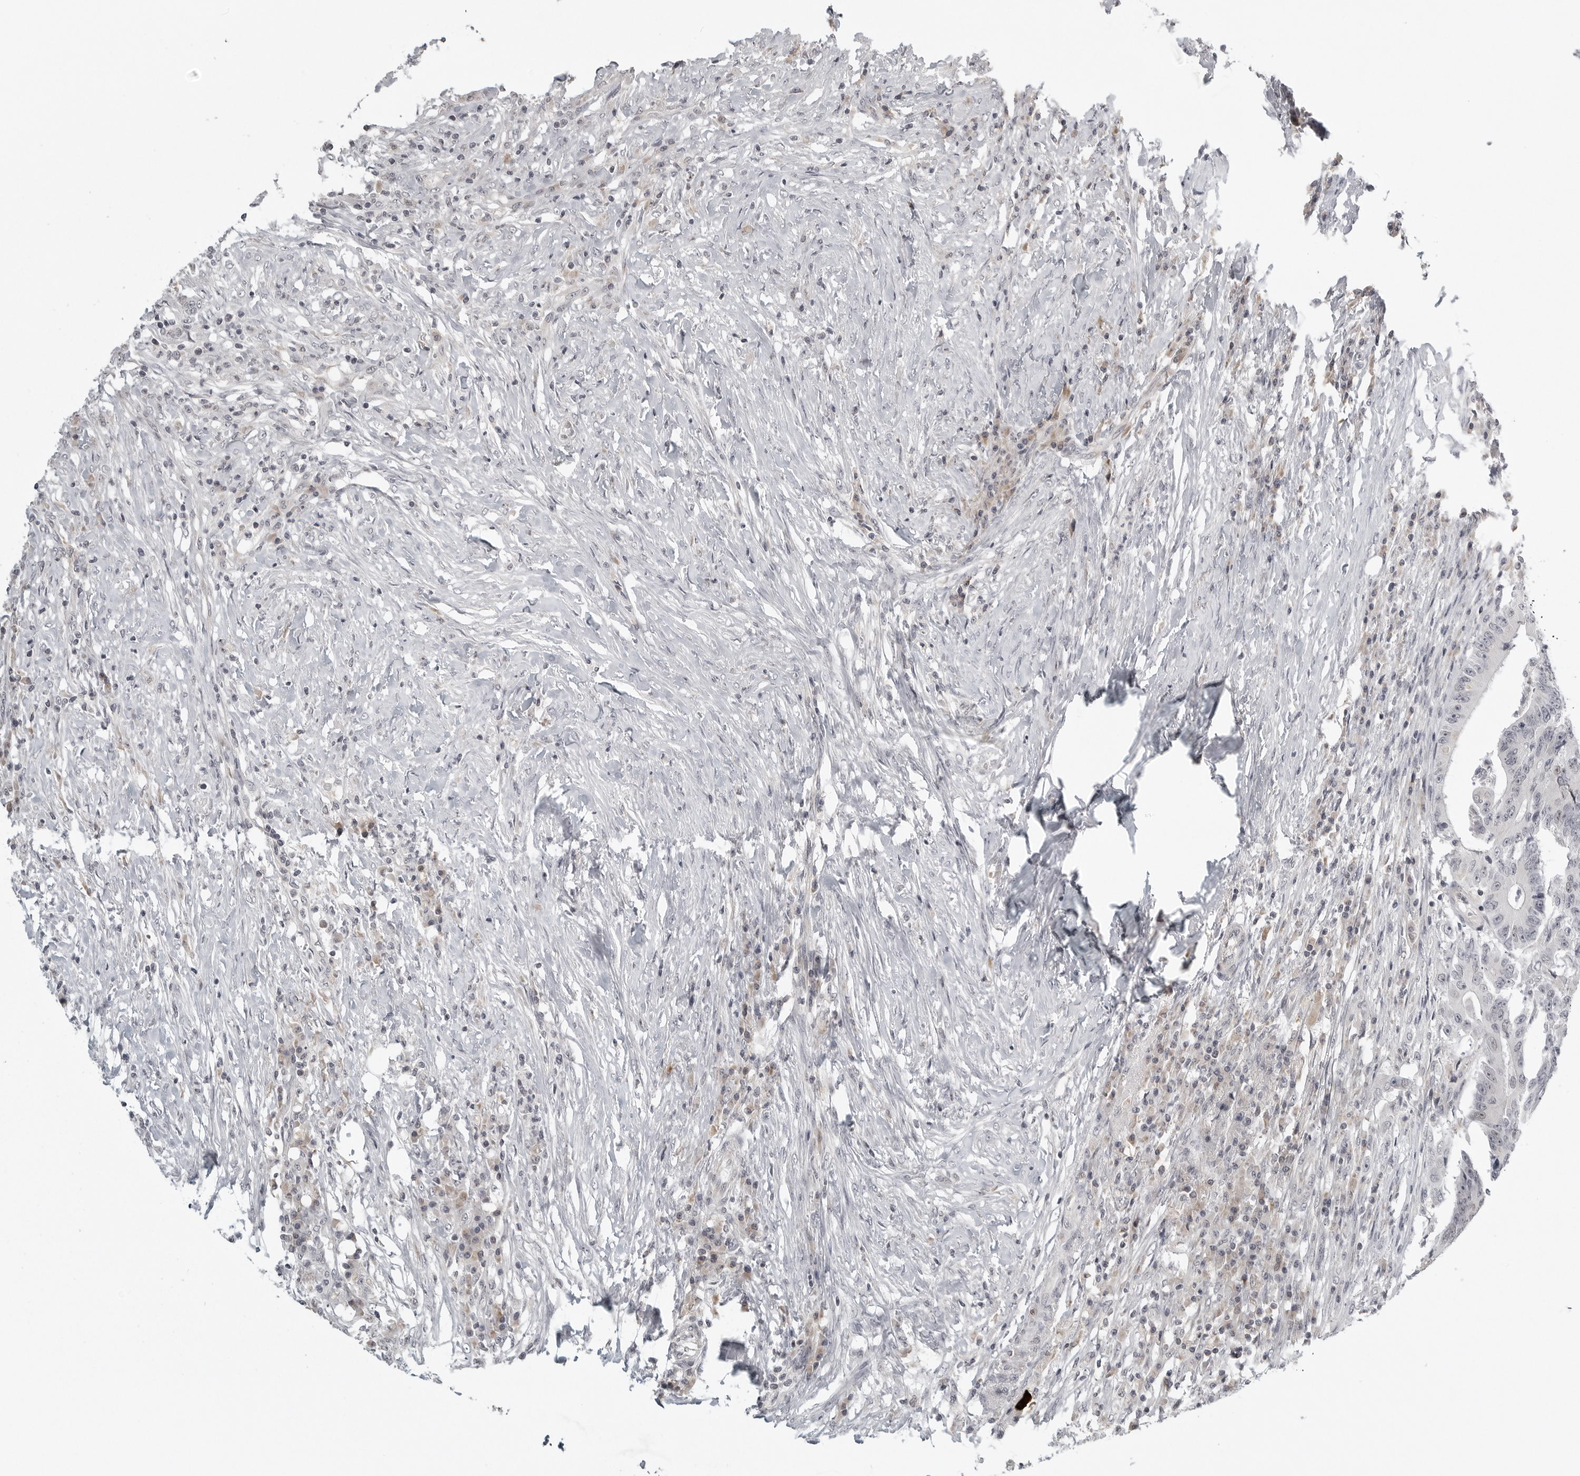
{"staining": {"intensity": "negative", "quantity": "none", "location": "none"}, "tissue": "colorectal cancer", "cell_type": "Tumor cells", "image_type": "cancer", "snomed": [{"axis": "morphology", "description": "Adenocarcinoma, NOS"}, {"axis": "topography", "description": "Colon"}], "caption": "IHC histopathology image of neoplastic tissue: colorectal cancer (adenocarcinoma) stained with DAB displays no significant protein staining in tumor cells.", "gene": "TUT4", "patient": {"sex": "male", "age": 83}}